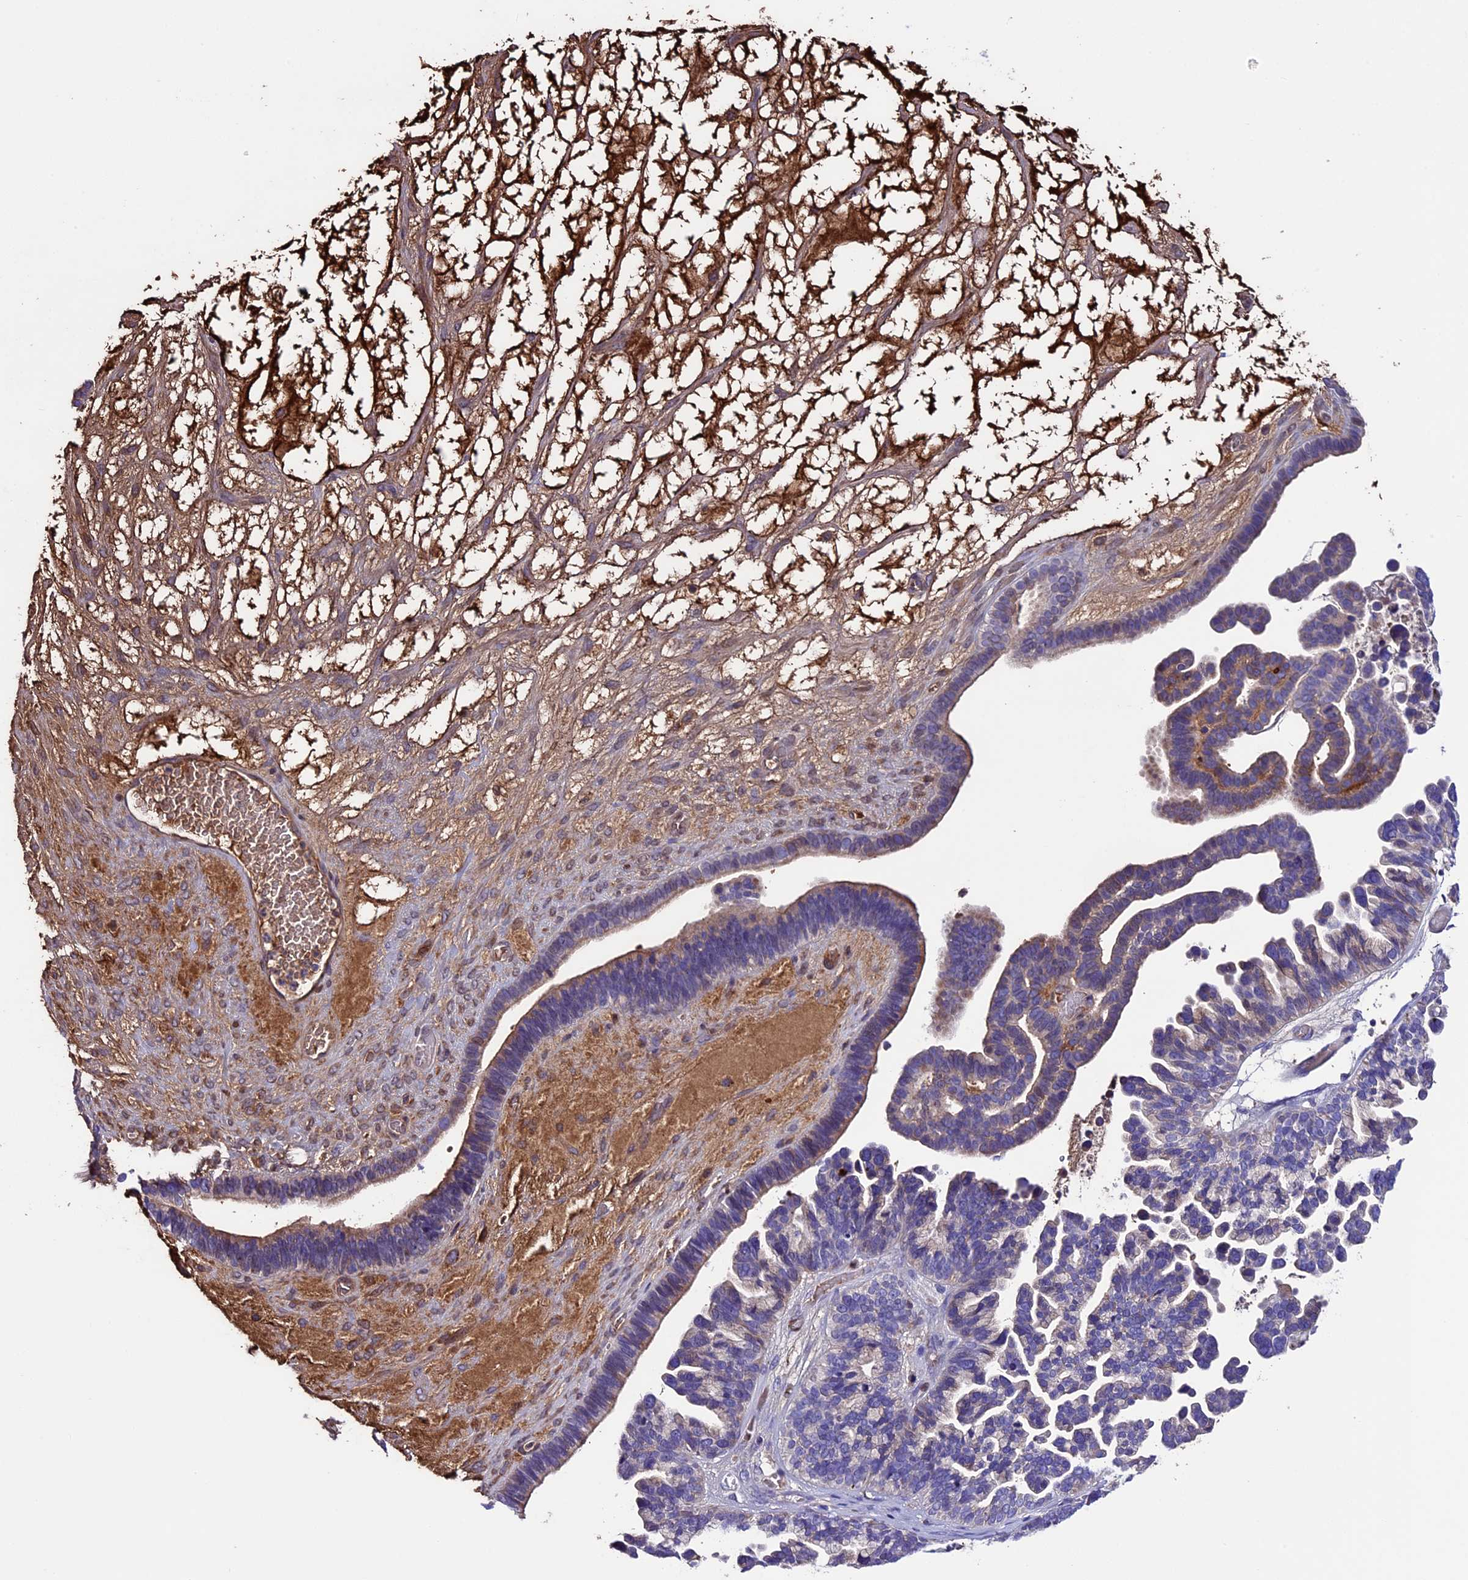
{"staining": {"intensity": "moderate", "quantity": "<25%", "location": "cytoplasmic/membranous"}, "tissue": "ovarian cancer", "cell_type": "Tumor cells", "image_type": "cancer", "snomed": [{"axis": "morphology", "description": "Cystadenocarcinoma, serous, NOS"}, {"axis": "topography", "description": "Ovary"}], "caption": "Immunohistochemistry (DAB (3,3'-diaminobenzidine)) staining of human ovarian cancer (serous cystadenocarcinoma) shows moderate cytoplasmic/membranous protein positivity in approximately <25% of tumor cells. (Stains: DAB (3,3'-diaminobenzidine) in brown, nuclei in blue, Microscopy: brightfield microscopy at high magnification).", "gene": "TCP11L2", "patient": {"sex": "female", "age": 56}}